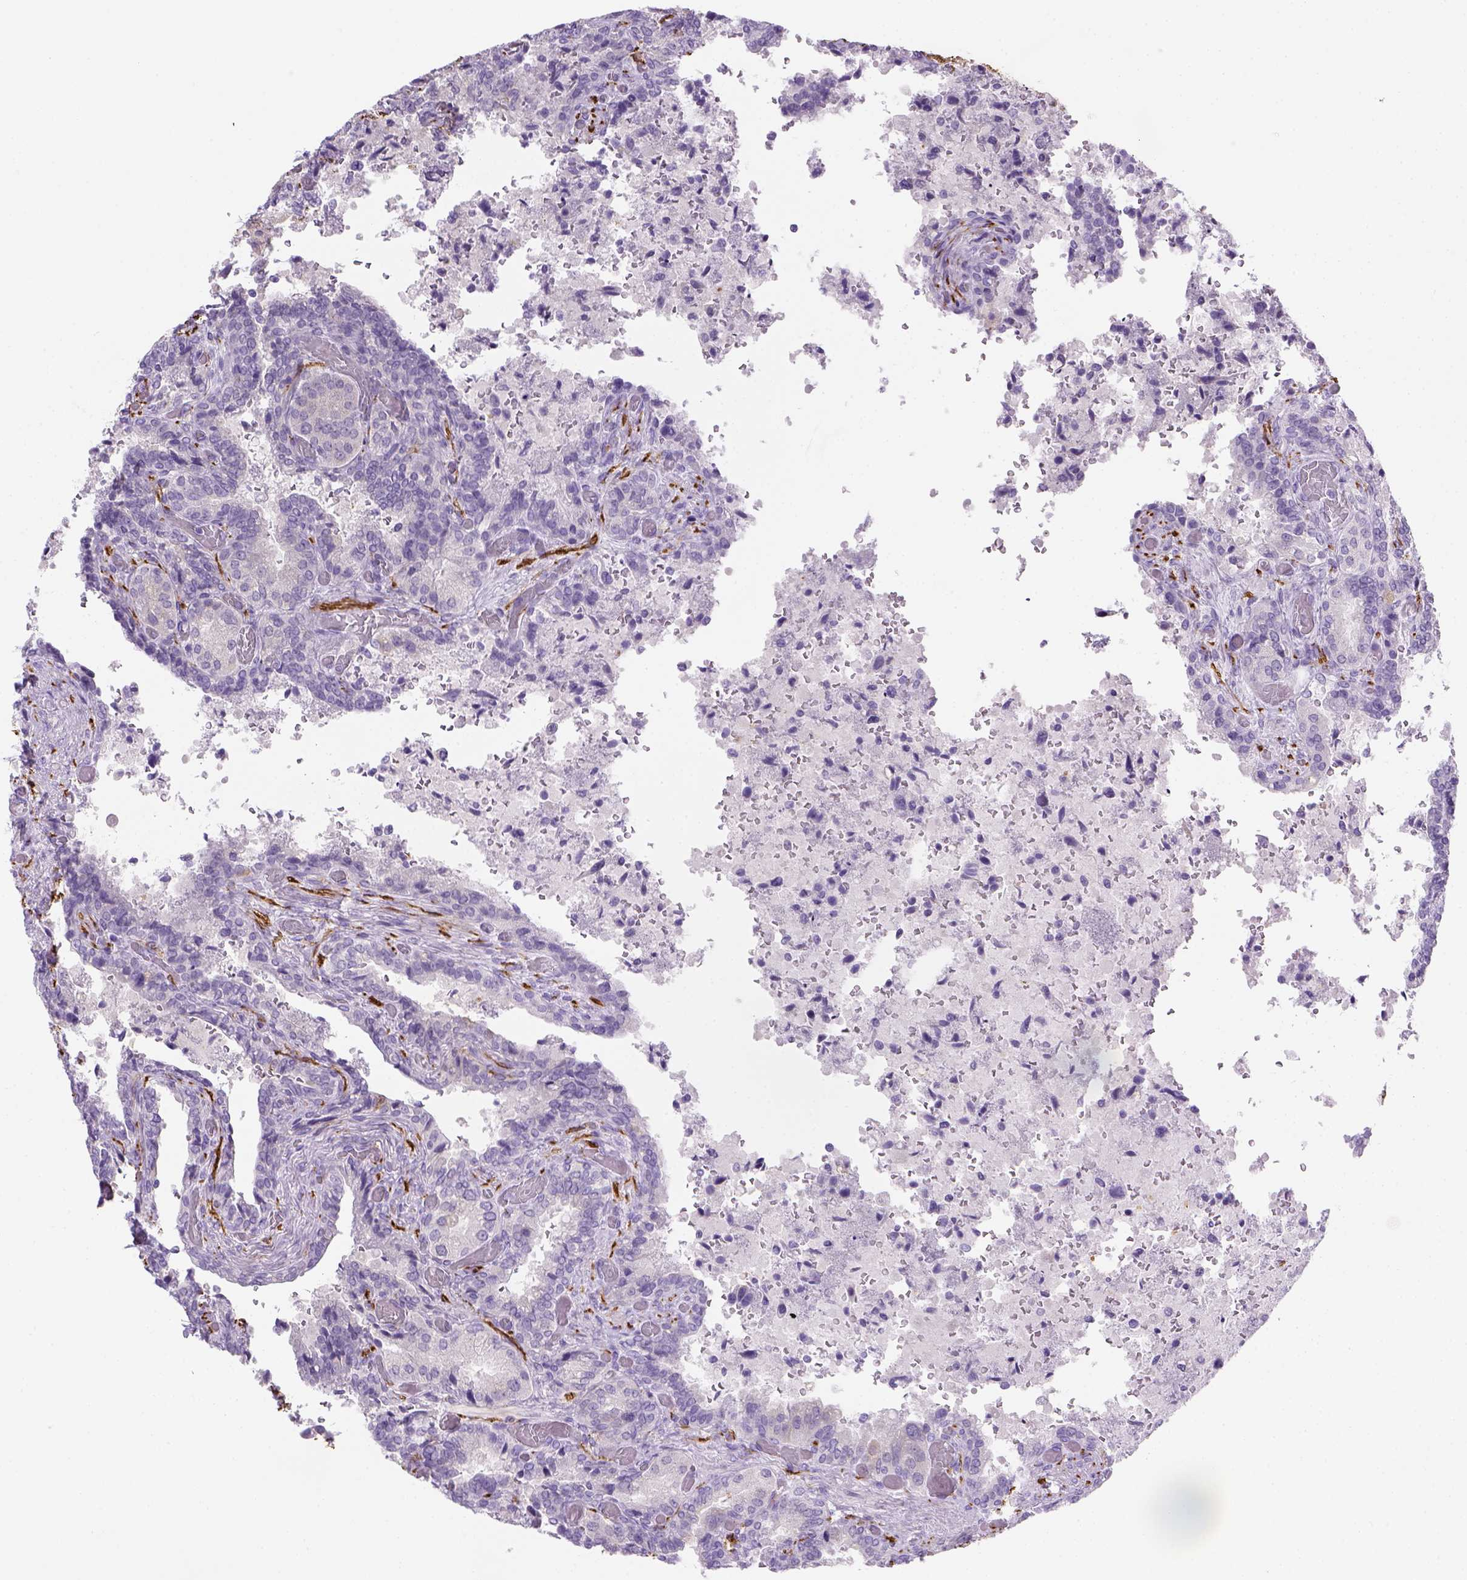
{"staining": {"intensity": "negative", "quantity": "none", "location": "none"}, "tissue": "seminal vesicle", "cell_type": "Glandular cells", "image_type": "normal", "snomed": [{"axis": "morphology", "description": "Normal tissue, NOS"}, {"axis": "topography", "description": "Seminal veicle"}], "caption": "Immunohistochemical staining of normal seminal vesicle exhibits no significant staining in glandular cells. (DAB (3,3'-diaminobenzidine) IHC visualized using brightfield microscopy, high magnification).", "gene": "CACNB1", "patient": {"sex": "male", "age": 68}}